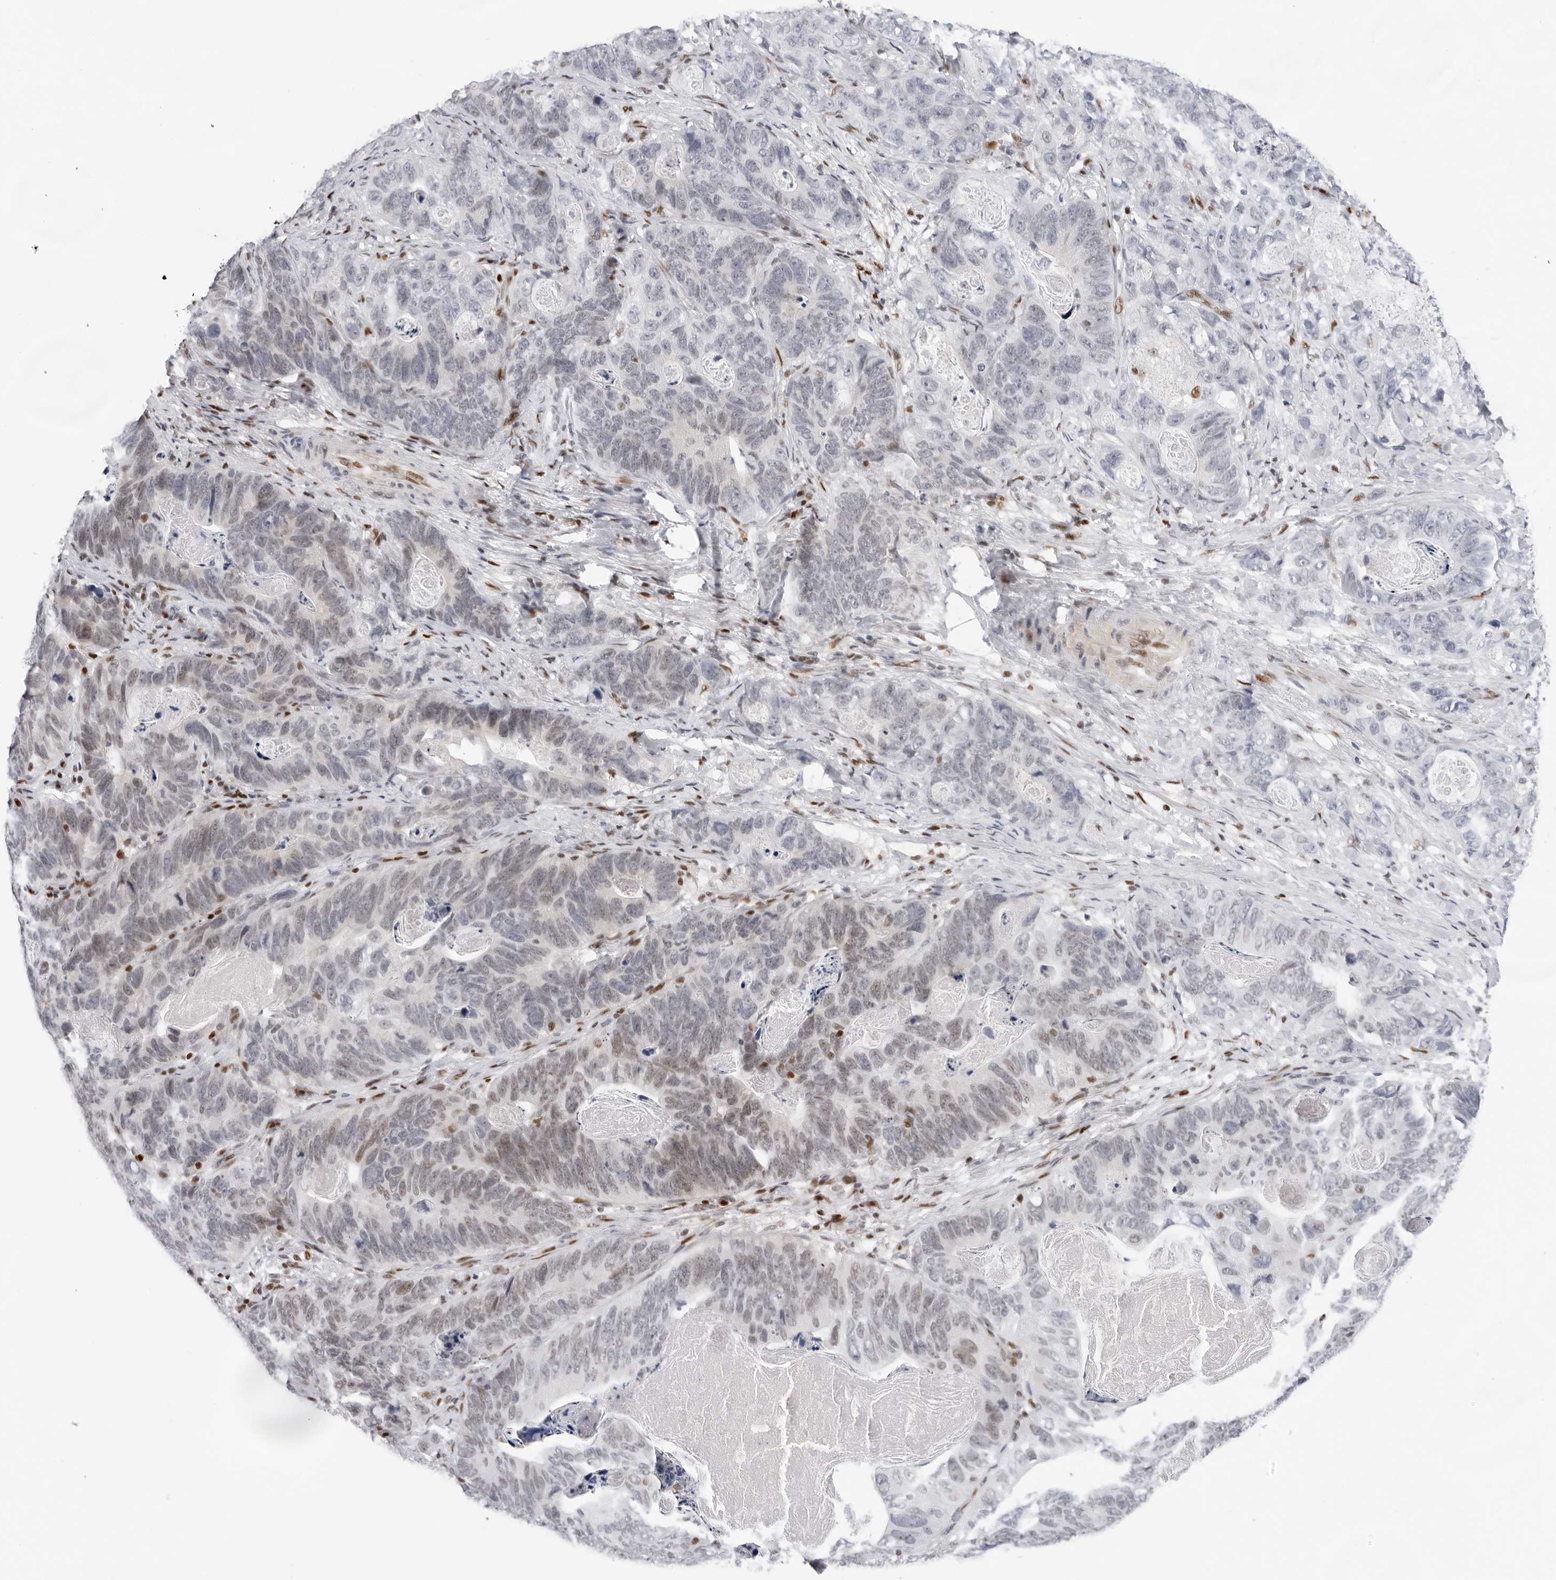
{"staining": {"intensity": "weak", "quantity": "25%-75%", "location": "nuclear"}, "tissue": "stomach cancer", "cell_type": "Tumor cells", "image_type": "cancer", "snomed": [{"axis": "morphology", "description": "Normal tissue, NOS"}, {"axis": "morphology", "description": "Adenocarcinoma, NOS"}, {"axis": "topography", "description": "Stomach"}], "caption": "Stomach cancer stained with DAB immunohistochemistry (IHC) displays low levels of weak nuclear staining in approximately 25%-75% of tumor cells. (DAB (3,3'-diaminobenzidine) IHC with brightfield microscopy, high magnification).", "gene": "OGG1", "patient": {"sex": "female", "age": 89}}